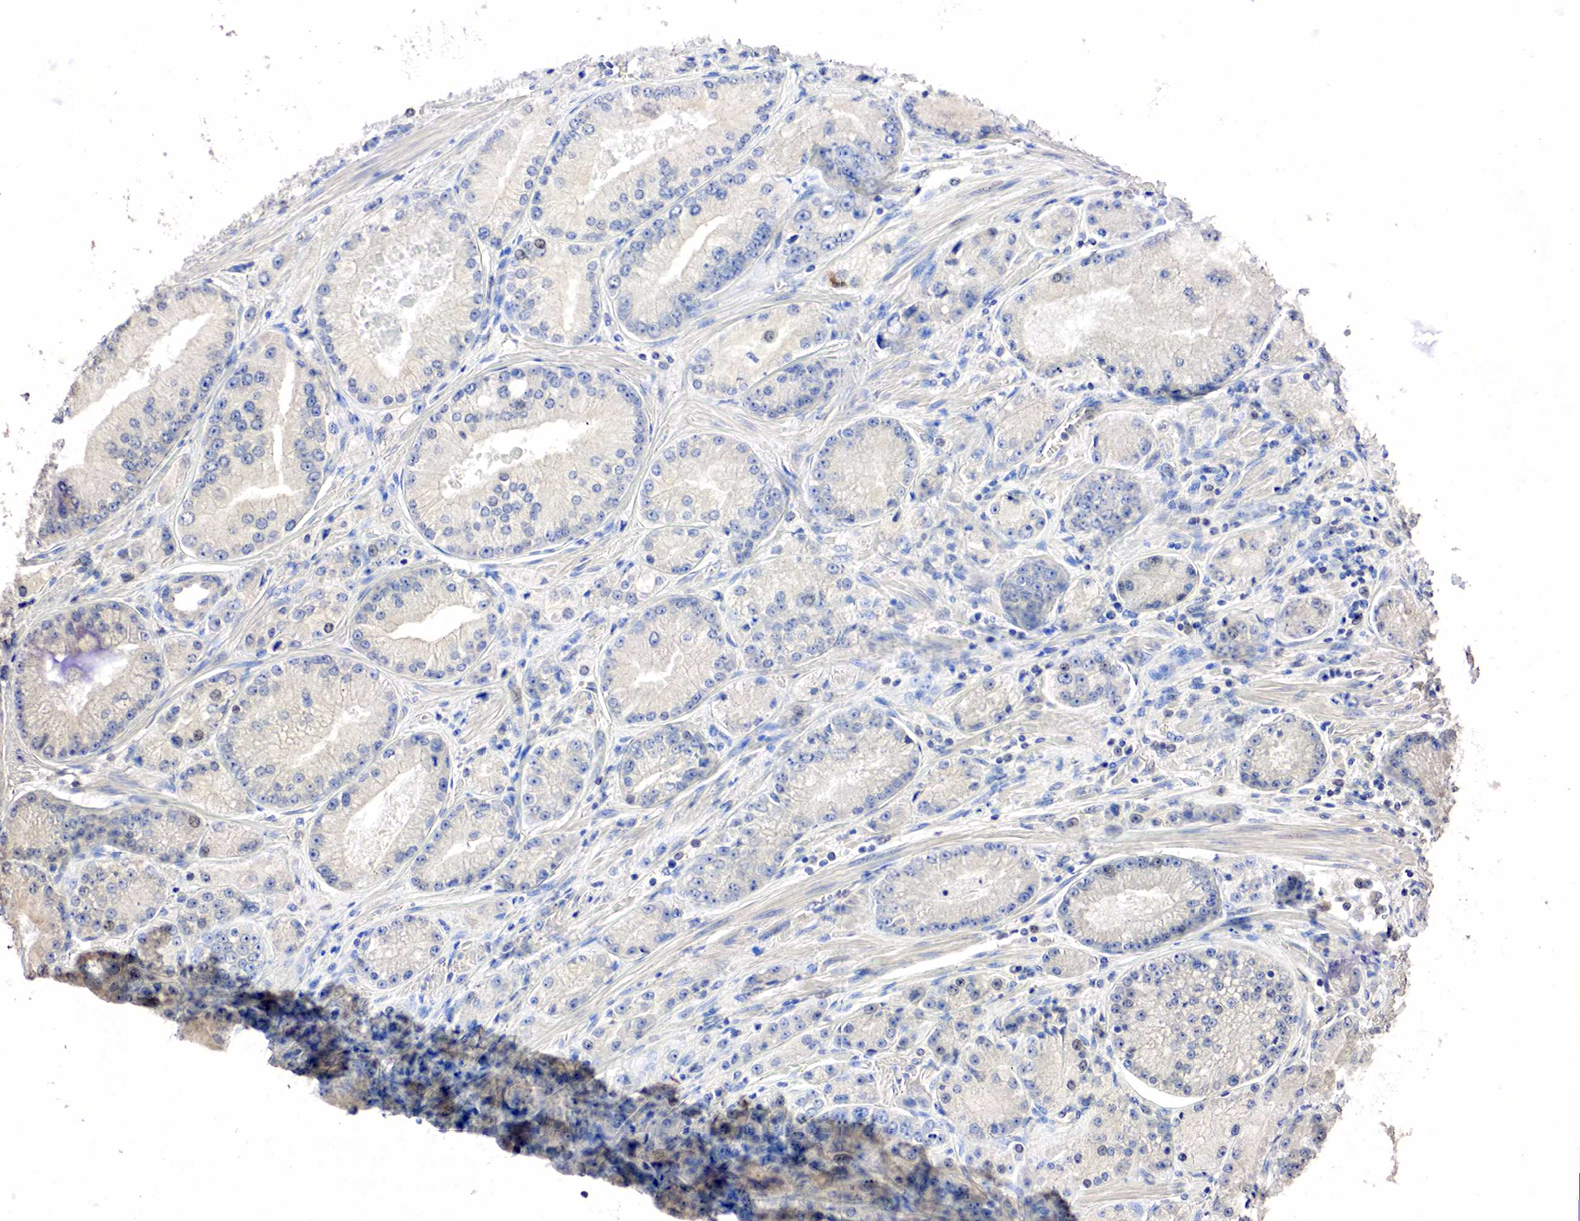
{"staining": {"intensity": "weak", "quantity": "25%-75%", "location": "nuclear"}, "tissue": "prostate cancer", "cell_type": "Tumor cells", "image_type": "cancer", "snomed": [{"axis": "morphology", "description": "Adenocarcinoma, Medium grade"}, {"axis": "topography", "description": "Prostate"}], "caption": "Immunohistochemical staining of prostate adenocarcinoma (medium-grade) exhibits low levels of weak nuclear protein expression in about 25%-75% of tumor cells. The staining was performed using DAB (3,3'-diaminobenzidine) to visualize the protein expression in brown, while the nuclei were stained in blue with hematoxylin (Magnification: 20x).", "gene": "SST", "patient": {"sex": "male", "age": 72}}